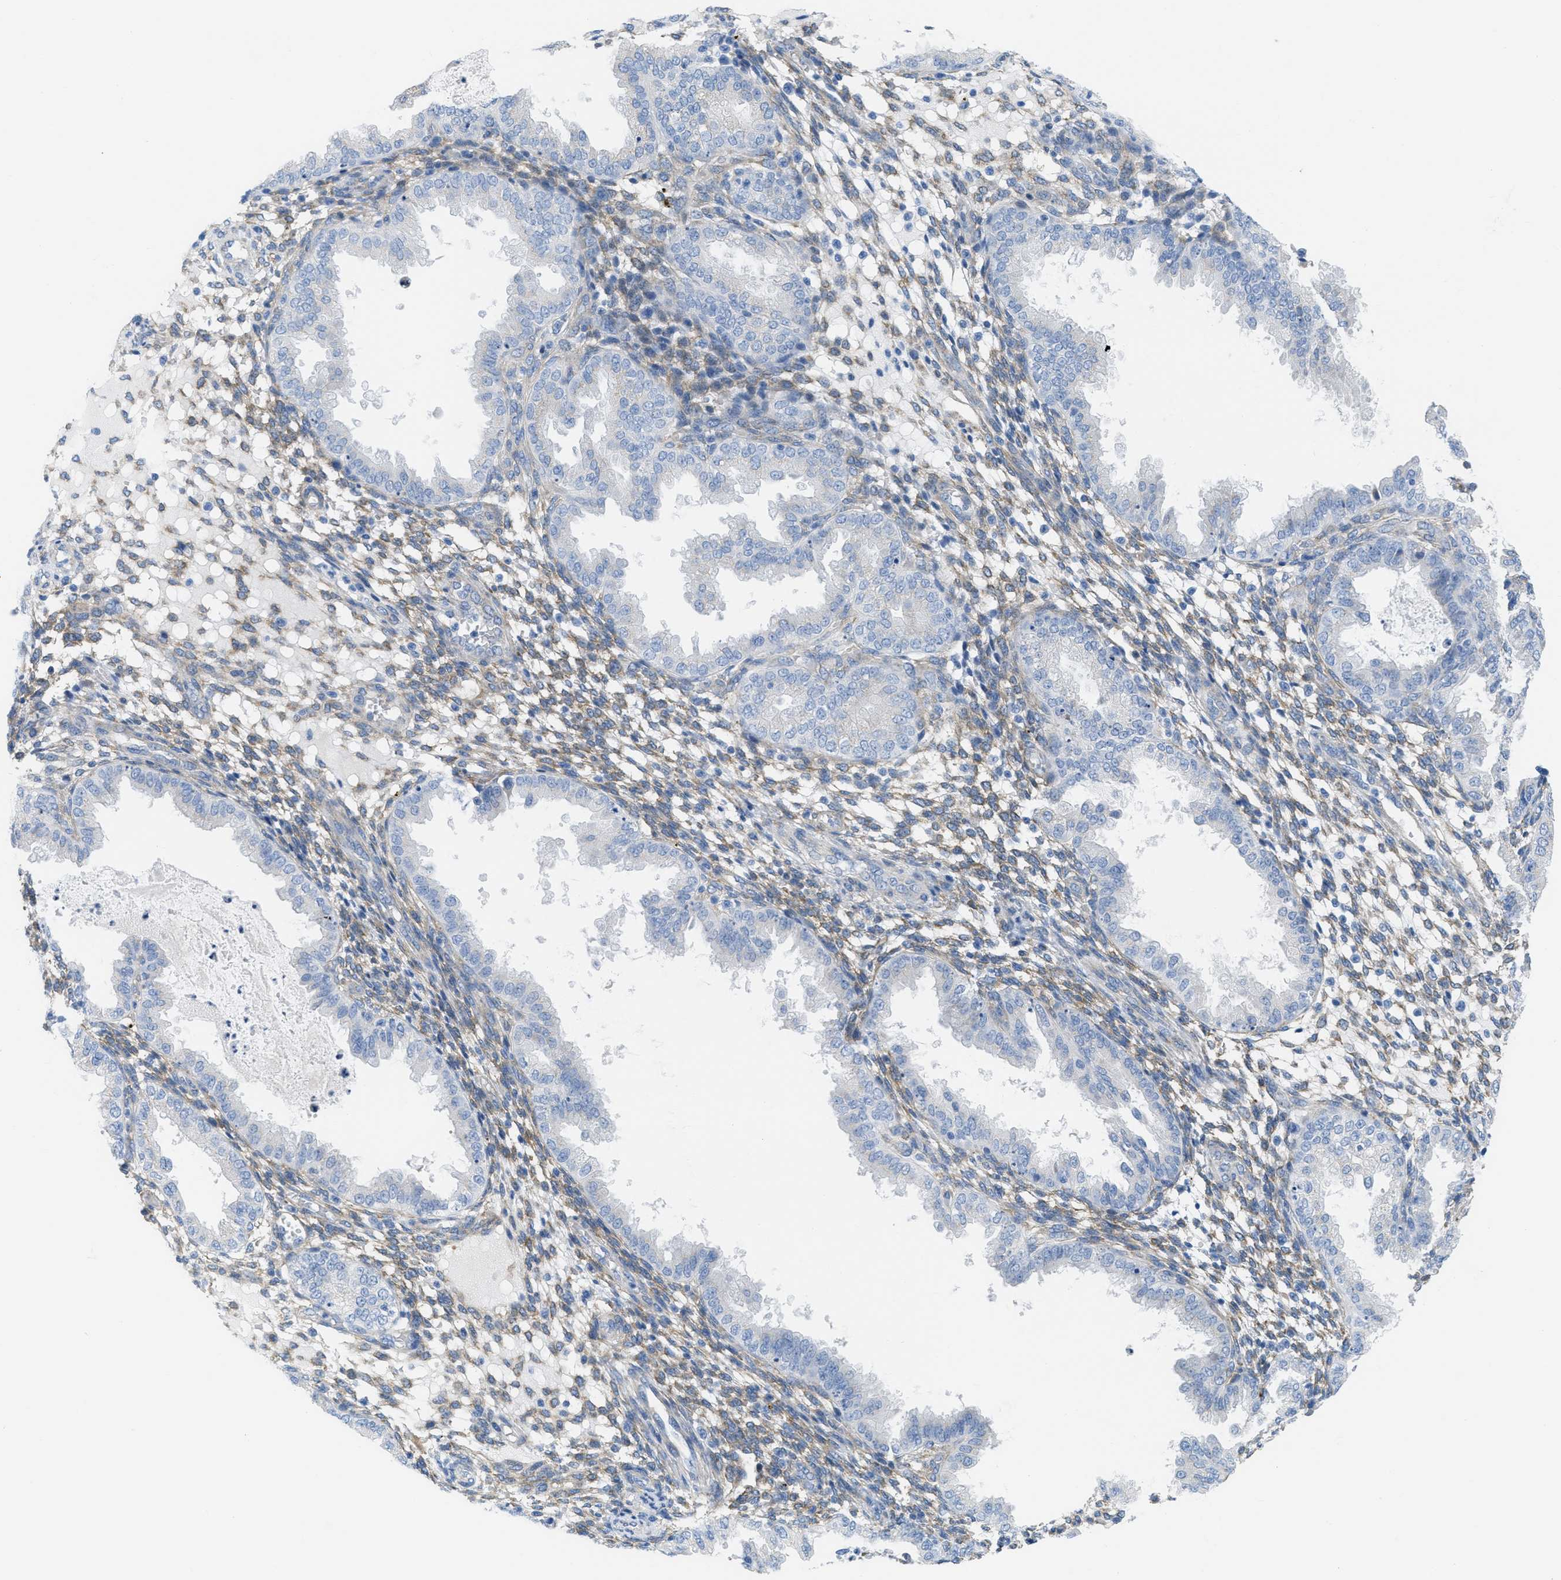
{"staining": {"intensity": "negative", "quantity": "none", "location": "none"}, "tissue": "endometrium", "cell_type": "Cells in endometrial stroma", "image_type": "normal", "snomed": [{"axis": "morphology", "description": "Normal tissue, NOS"}, {"axis": "topography", "description": "Endometrium"}], "caption": "Protein analysis of unremarkable endometrium demonstrates no significant staining in cells in endometrial stroma.", "gene": "ASGR1", "patient": {"sex": "female", "age": 33}}